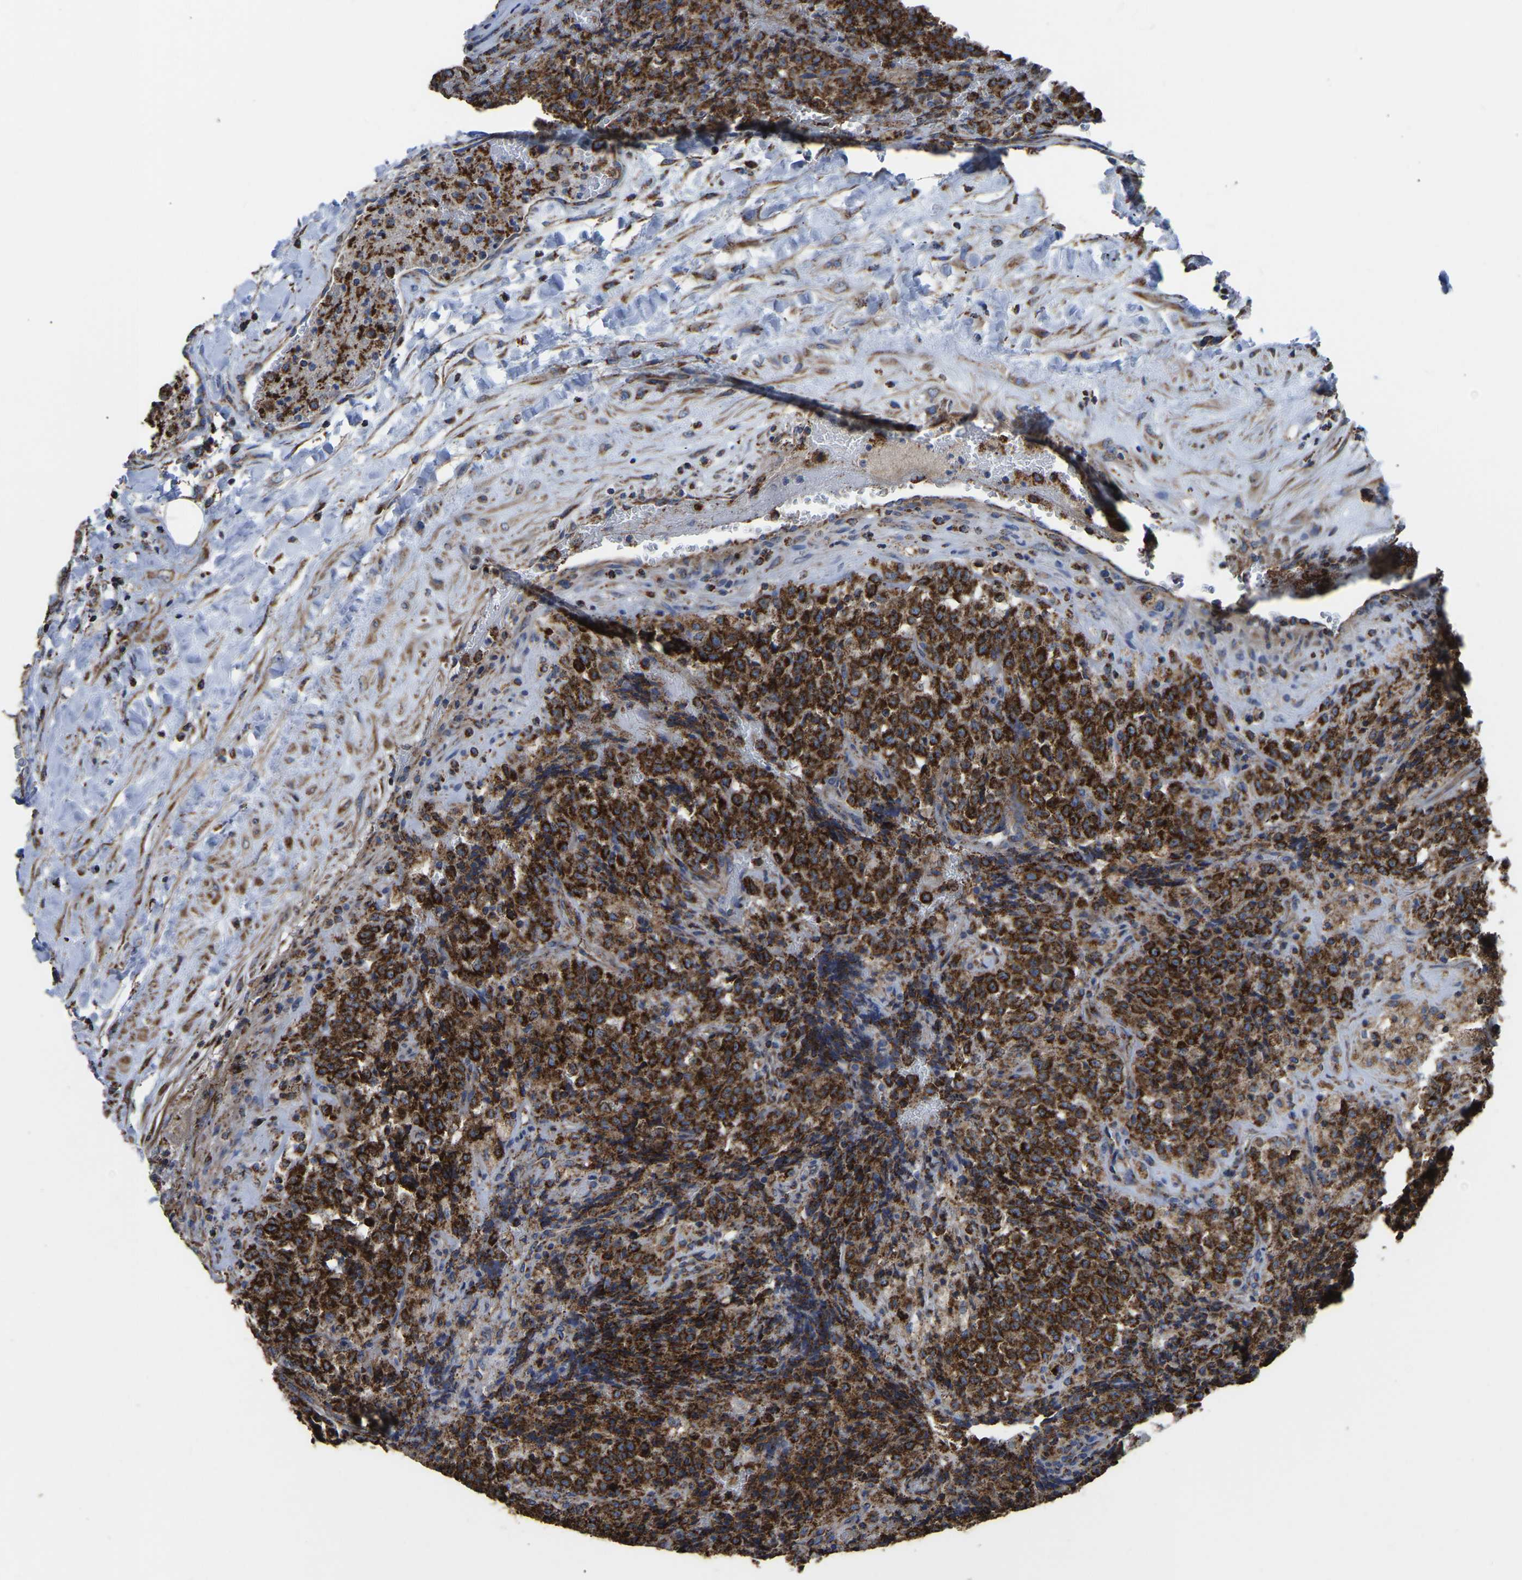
{"staining": {"intensity": "strong", "quantity": ">75%", "location": "cytoplasmic/membranous"}, "tissue": "testis cancer", "cell_type": "Tumor cells", "image_type": "cancer", "snomed": [{"axis": "morphology", "description": "Seminoma, NOS"}, {"axis": "topography", "description": "Testis"}], "caption": "Human testis seminoma stained with a protein marker shows strong staining in tumor cells.", "gene": "ETFA", "patient": {"sex": "male", "age": 59}}